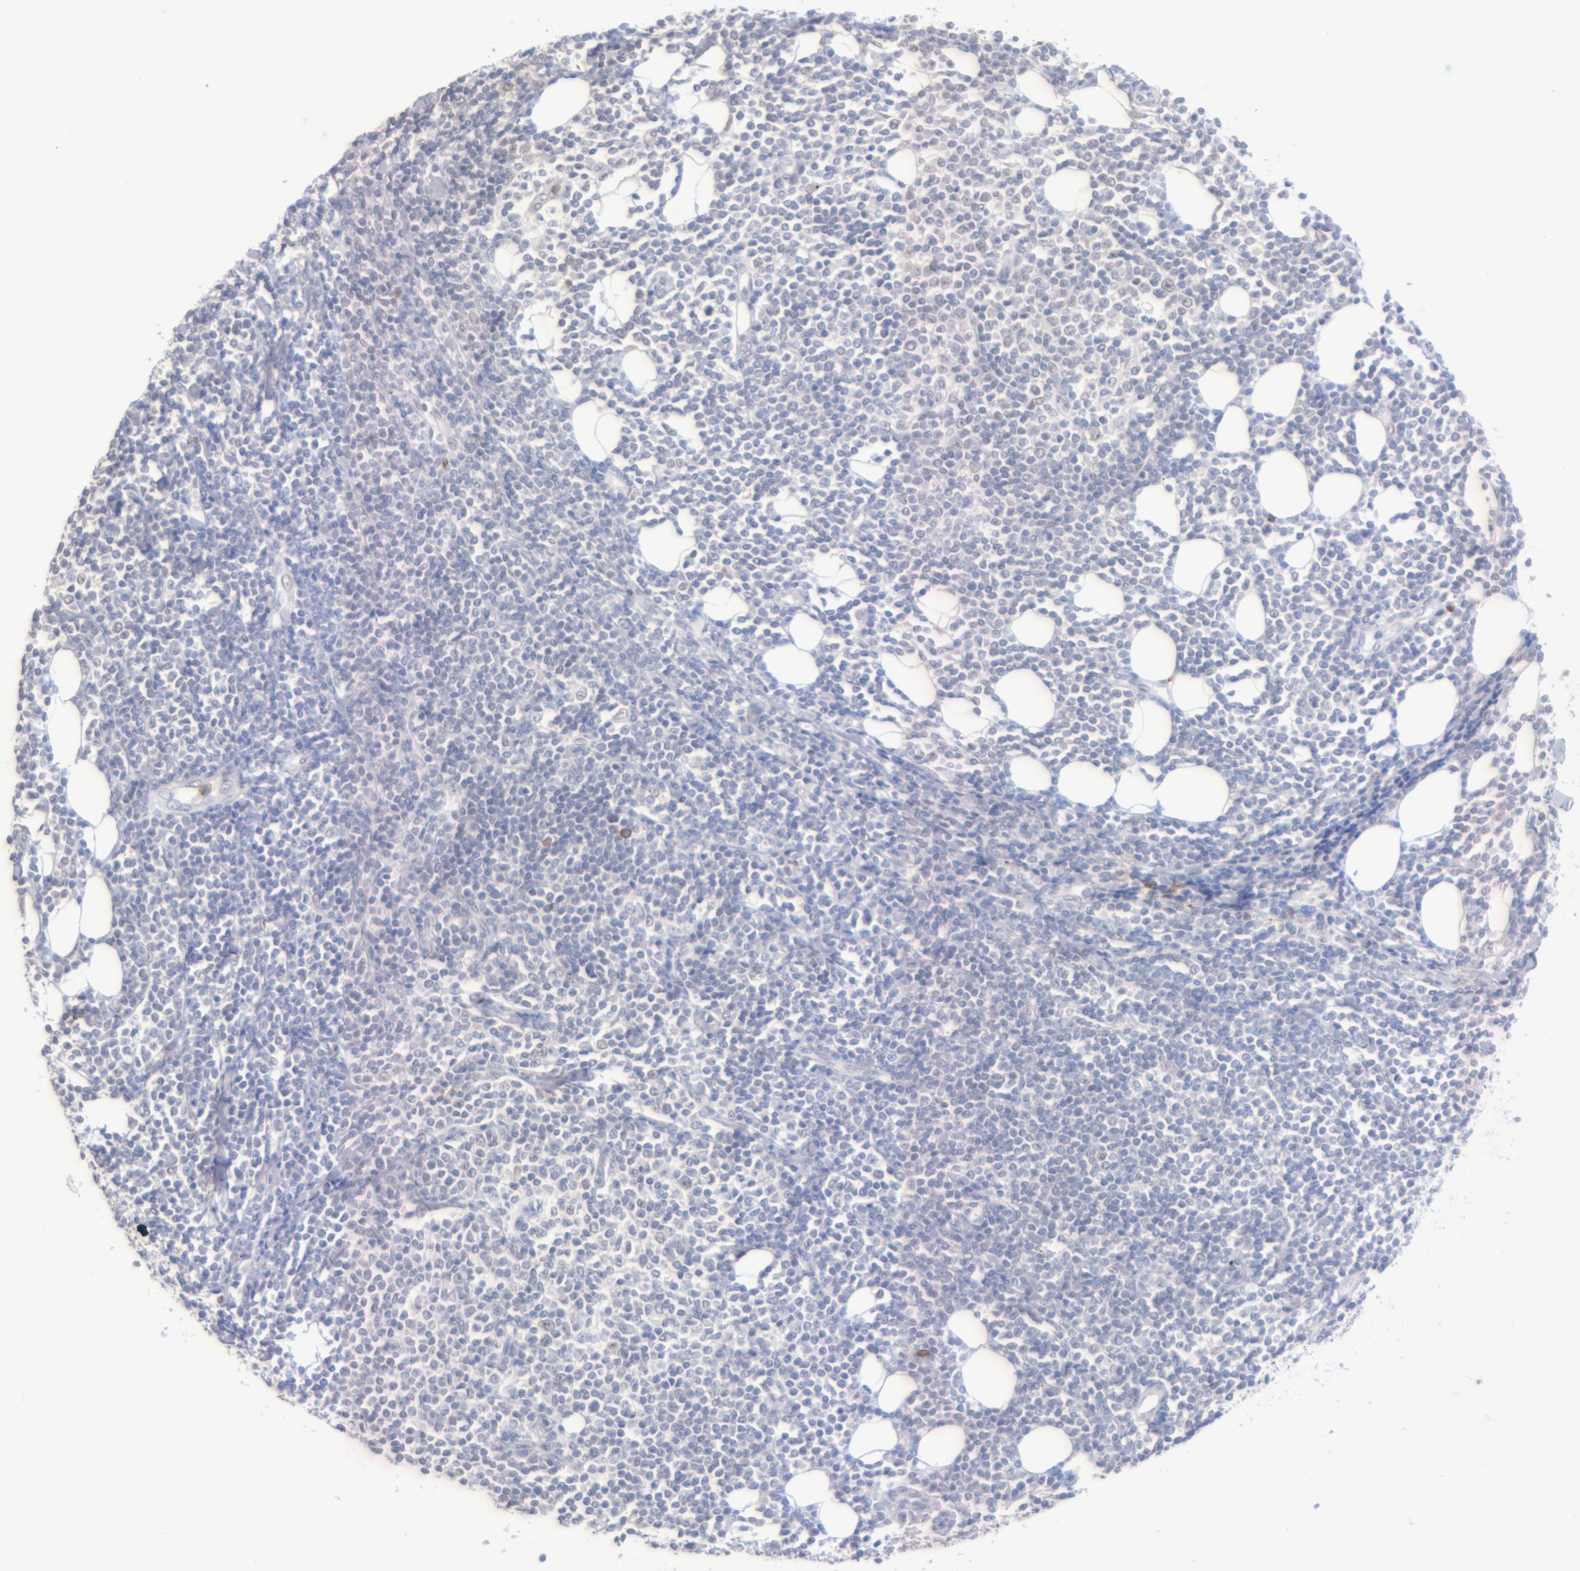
{"staining": {"intensity": "moderate", "quantity": "<25%", "location": "cytoplasmic/membranous"}, "tissue": "lymphoma", "cell_type": "Tumor cells", "image_type": "cancer", "snomed": [{"axis": "morphology", "description": "Malignant lymphoma, non-Hodgkin's type, Low grade"}, {"axis": "topography", "description": "Soft tissue"}], "caption": "Immunohistochemical staining of human malignant lymphoma, non-Hodgkin's type (low-grade) displays moderate cytoplasmic/membranous protein positivity in about <25% of tumor cells.", "gene": "MGAM", "patient": {"sex": "male", "age": 92}}